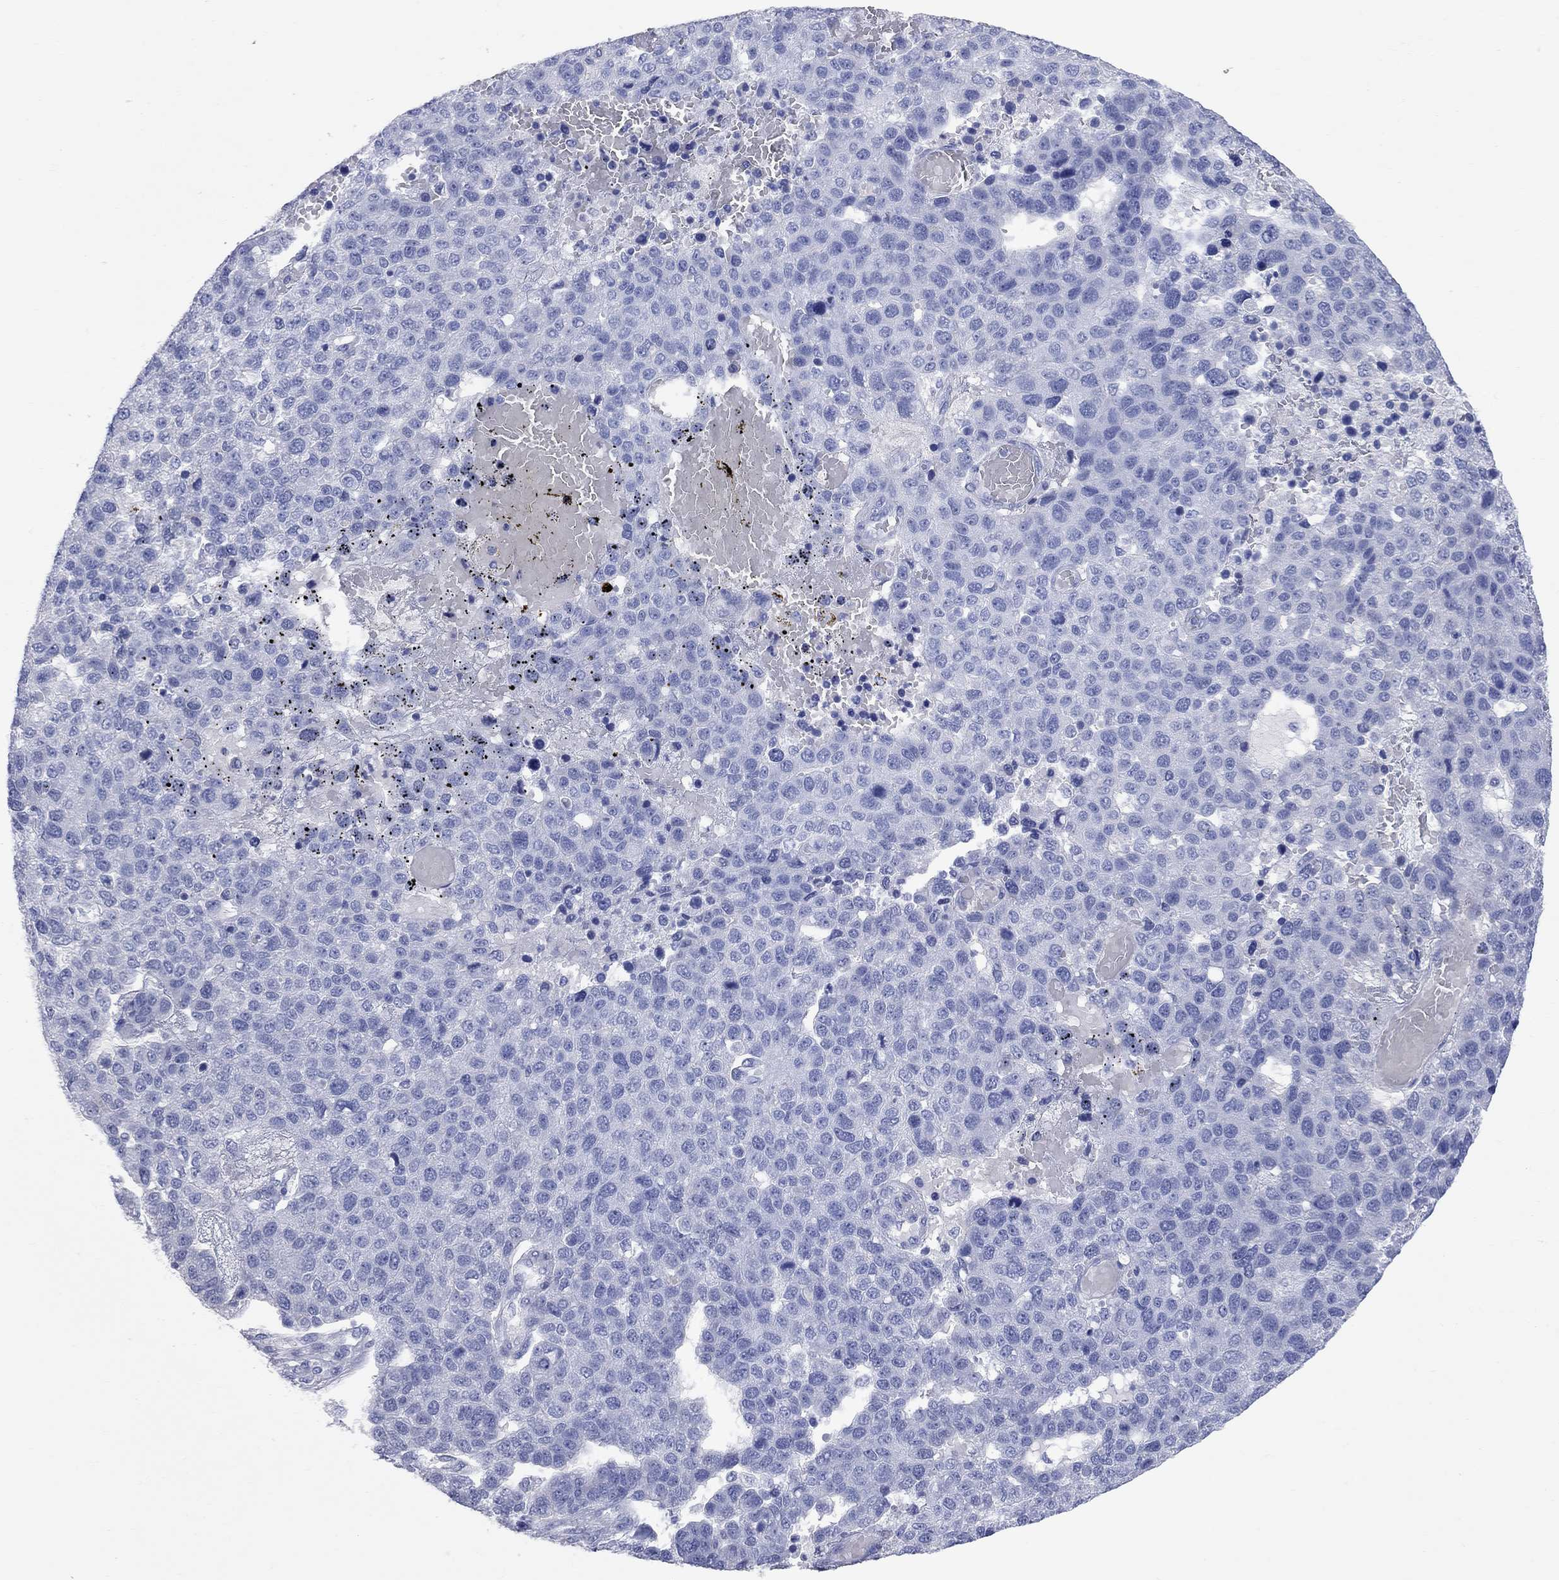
{"staining": {"intensity": "negative", "quantity": "none", "location": "none"}, "tissue": "pancreatic cancer", "cell_type": "Tumor cells", "image_type": "cancer", "snomed": [{"axis": "morphology", "description": "Adenocarcinoma, NOS"}, {"axis": "topography", "description": "Pancreas"}], "caption": "IHC photomicrograph of human pancreatic cancer (adenocarcinoma) stained for a protein (brown), which demonstrates no staining in tumor cells.", "gene": "AOX1", "patient": {"sex": "female", "age": 61}}